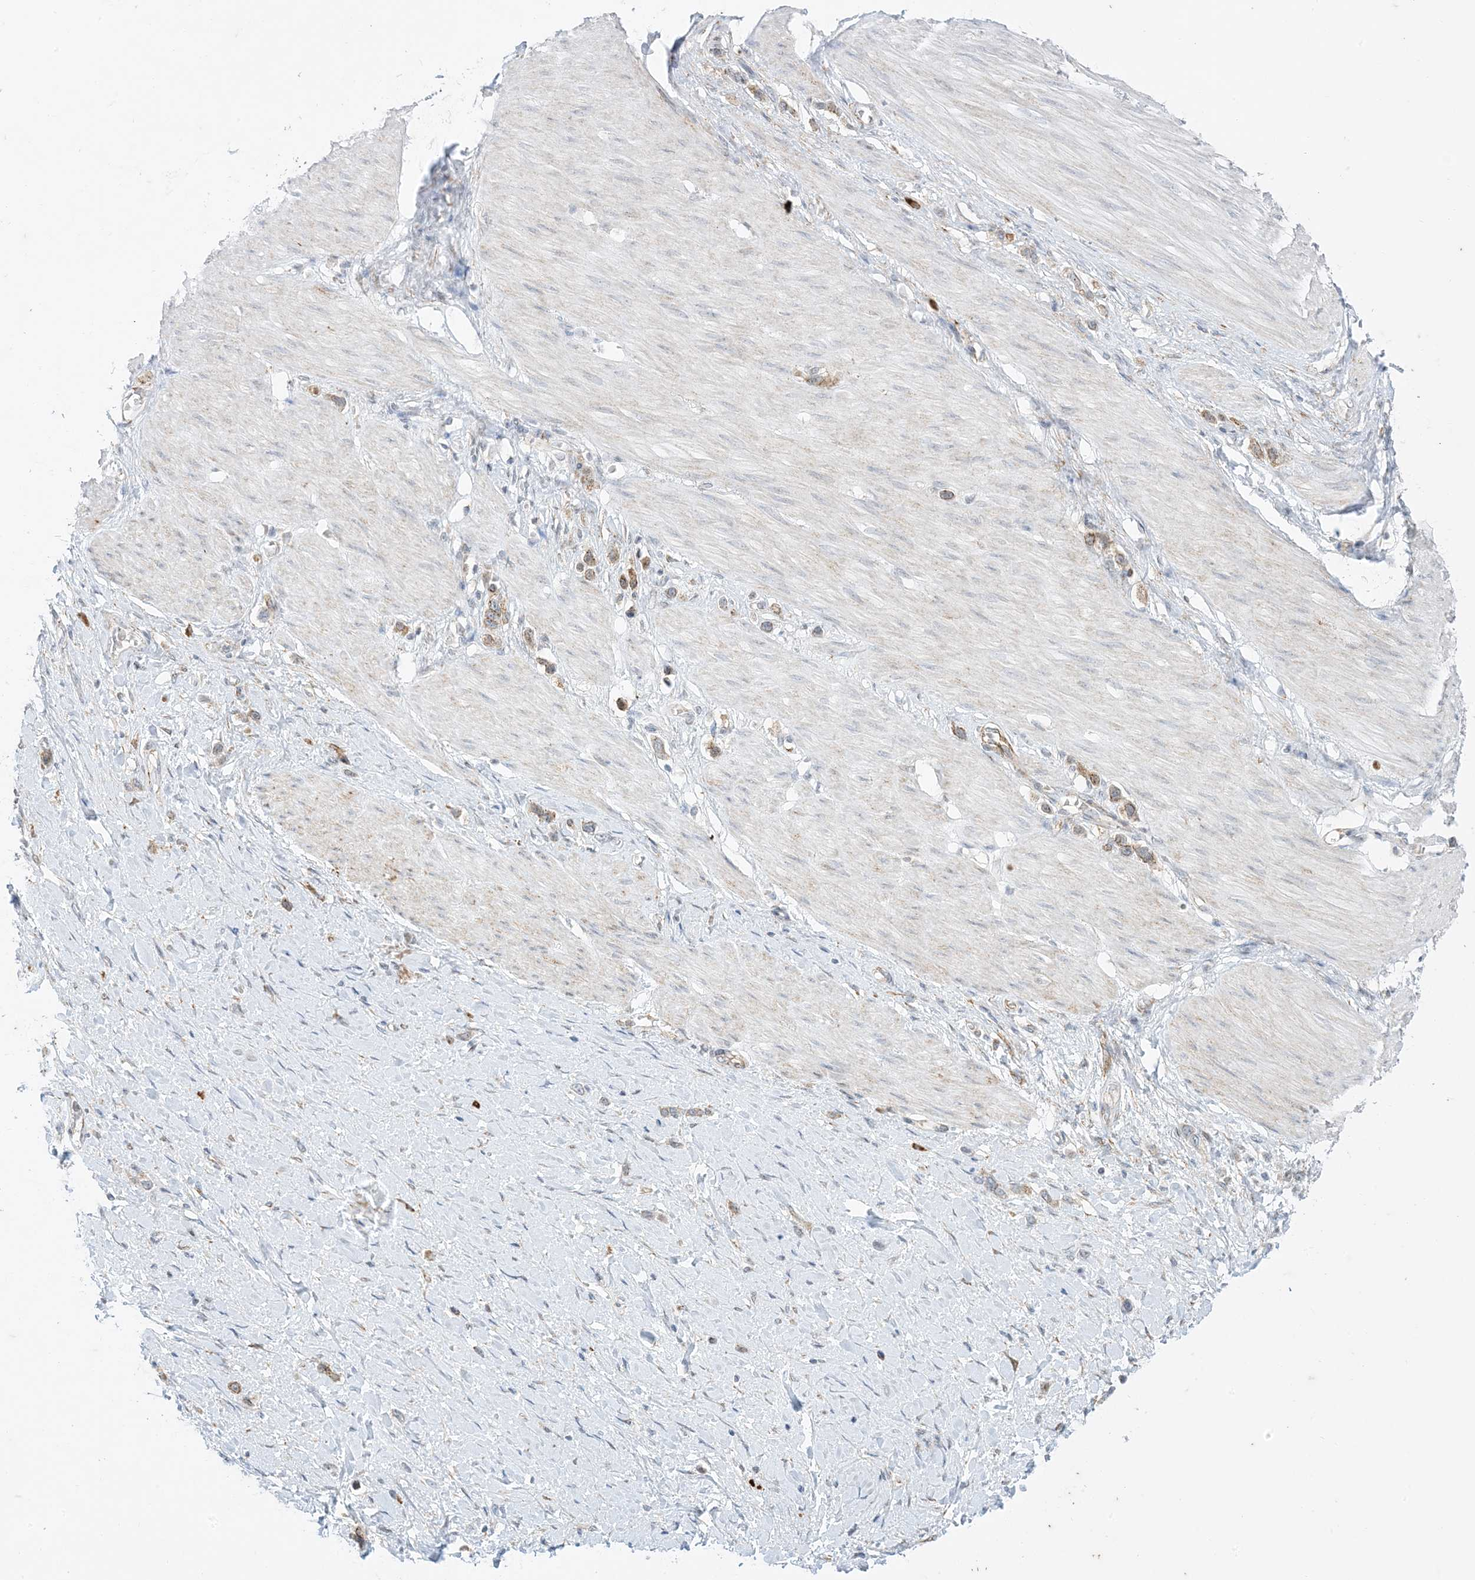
{"staining": {"intensity": "weak", "quantity": ">75%", "location": "cytoplasmic/membranous"}, "tissue": "stomach cancer", "cell_type": "Tumor cells", "image_type": "cancer", "snomed": [{"axis": "morphology", "description": "Adenocarcinoma, NOS"}, {"axis": "topography", "description": "Stomach"}], "caption": "Protein analysis of stomach cancer tissue demonstrates weak cytoplasmic/membranous positivity in about >75% of tumor cells.", "gene": "RAC1", "patient": {"sex": "female", "age": 65}}